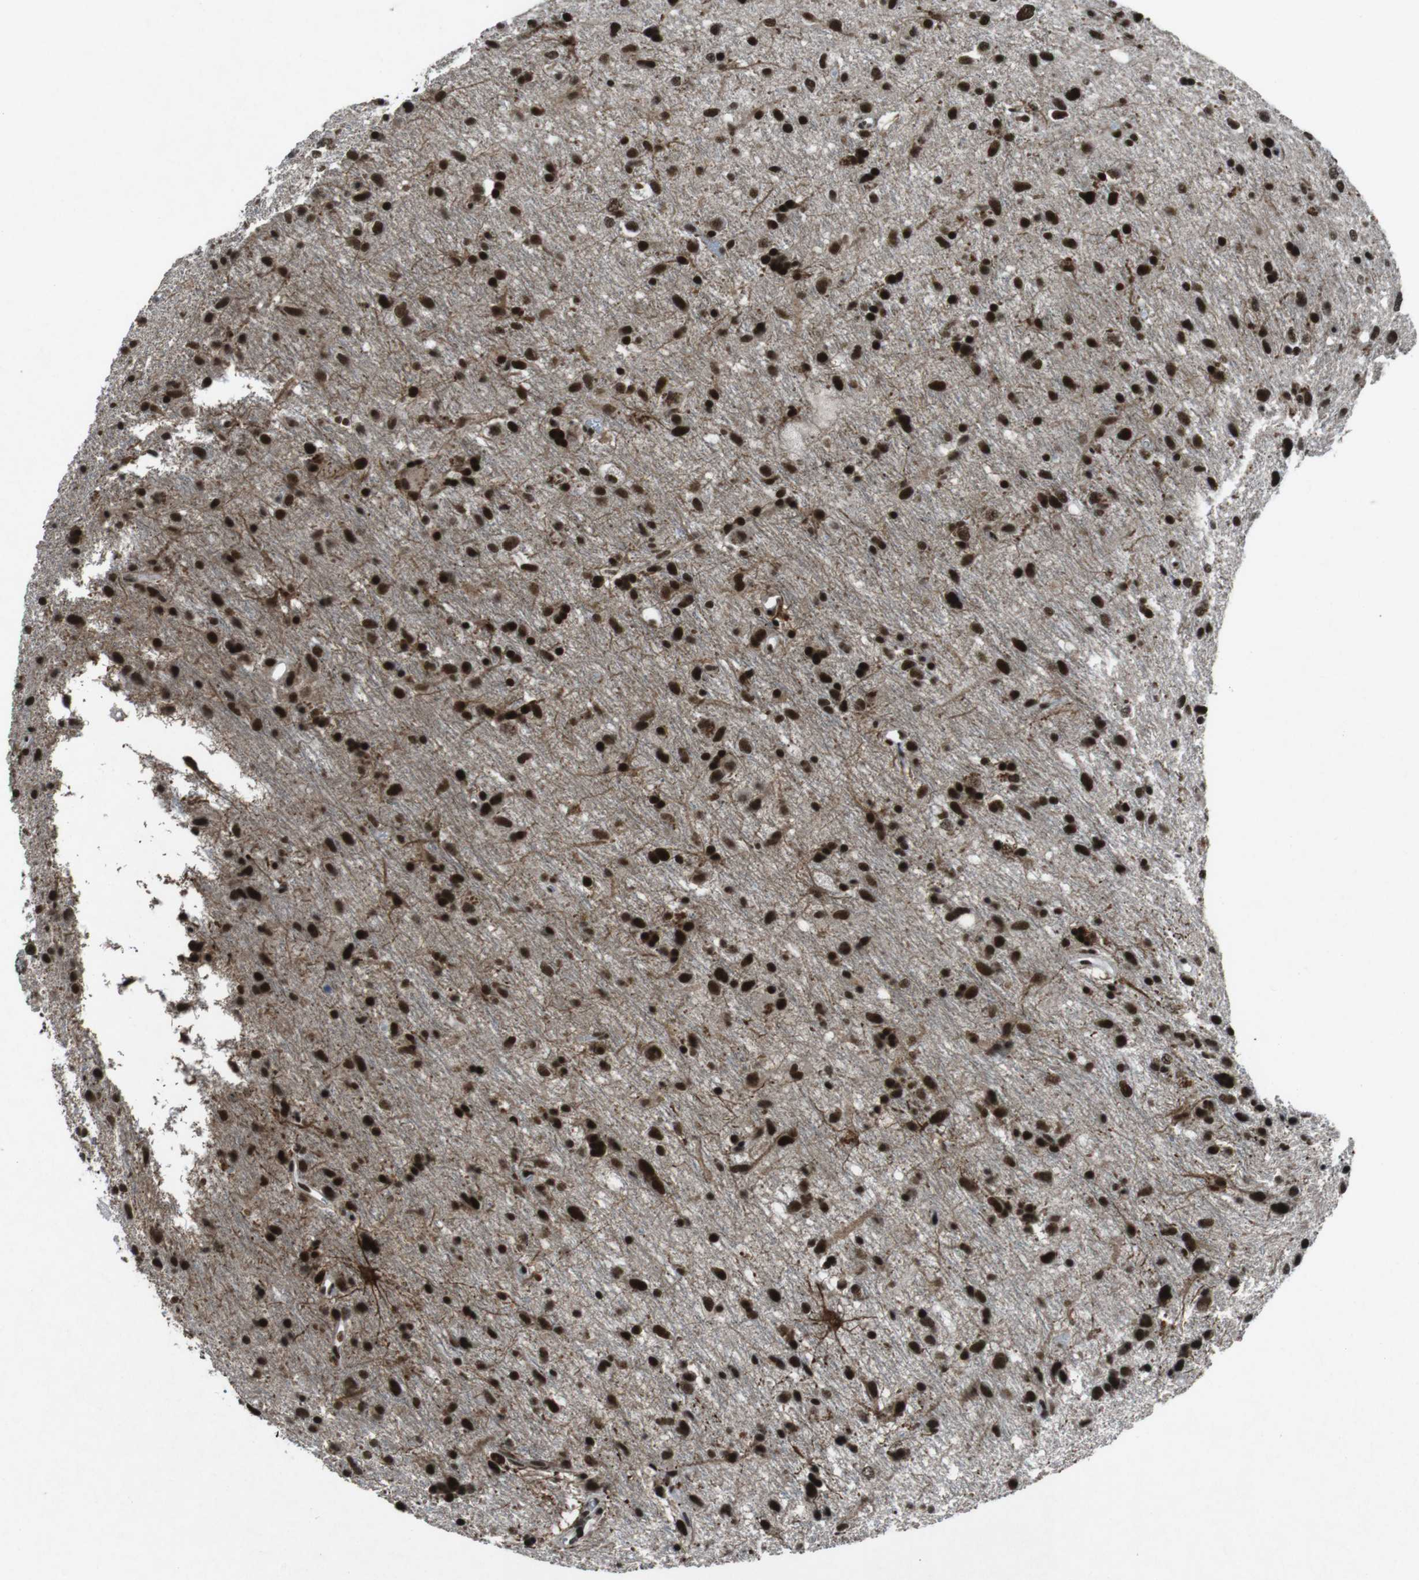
{"staining": {"intensity": "strong", "quantity": ">75%", "location": "nuclear"}, "tissue": "glioma", "cell_type": "Tumor cells", "image_type": "cancer", "snomed": [{"axis": "morphology", "description": "Glioma, malignant, Low grade"}, {"axis": "topography", "description": "Brain"}], "caption": "Immunohistochemical staining of human glioma exhibits strong nuclear protein staining in approximately >75% of tumor cells.", "gene": "TAF1", "patient": {"sex": "male", "age": 77}}